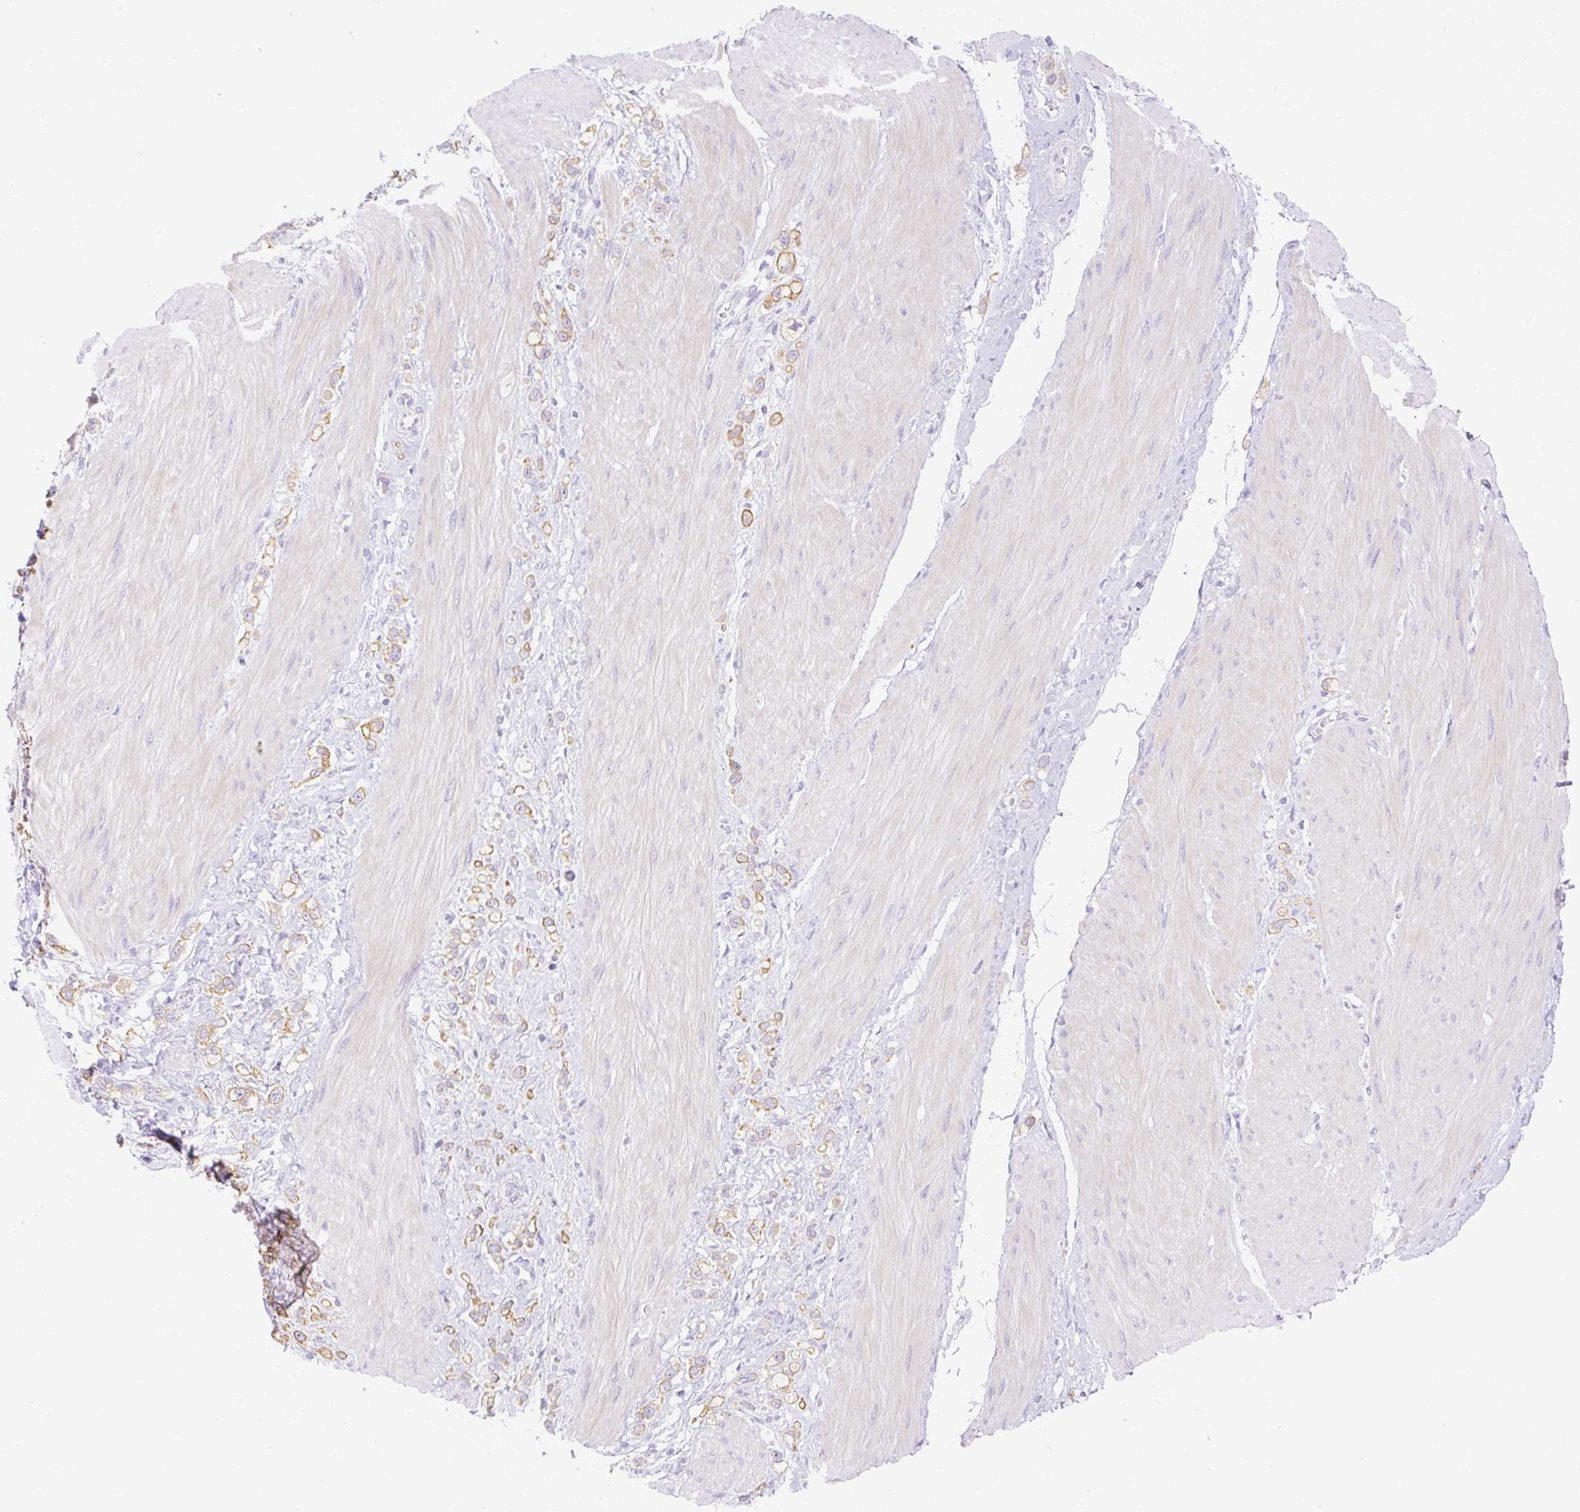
{"staining": {"intensity": "weak", "quantity": ">75%", "location": "cytoplasmic/membranous"}, "tissue": "stomach cancer", "cell_type": "Tumor cells", "image_type": "cancer", "snomed": [{"axis": "morphology", "description": "Adenocarcinoma, NOS"}, {"axis": "topography", "description": "Stomach"}], "caption": "A brown stain shows weak cytoplasmic/membranous positivity of a protein in human stomach cancer tumor cells. The staining was performed using DAB, with brown indicating positive protein expression. Nuclei are stained blue with hematoxylin.", "gene": "DENND5A", "patient": {"sex": "female", "age": 65}}